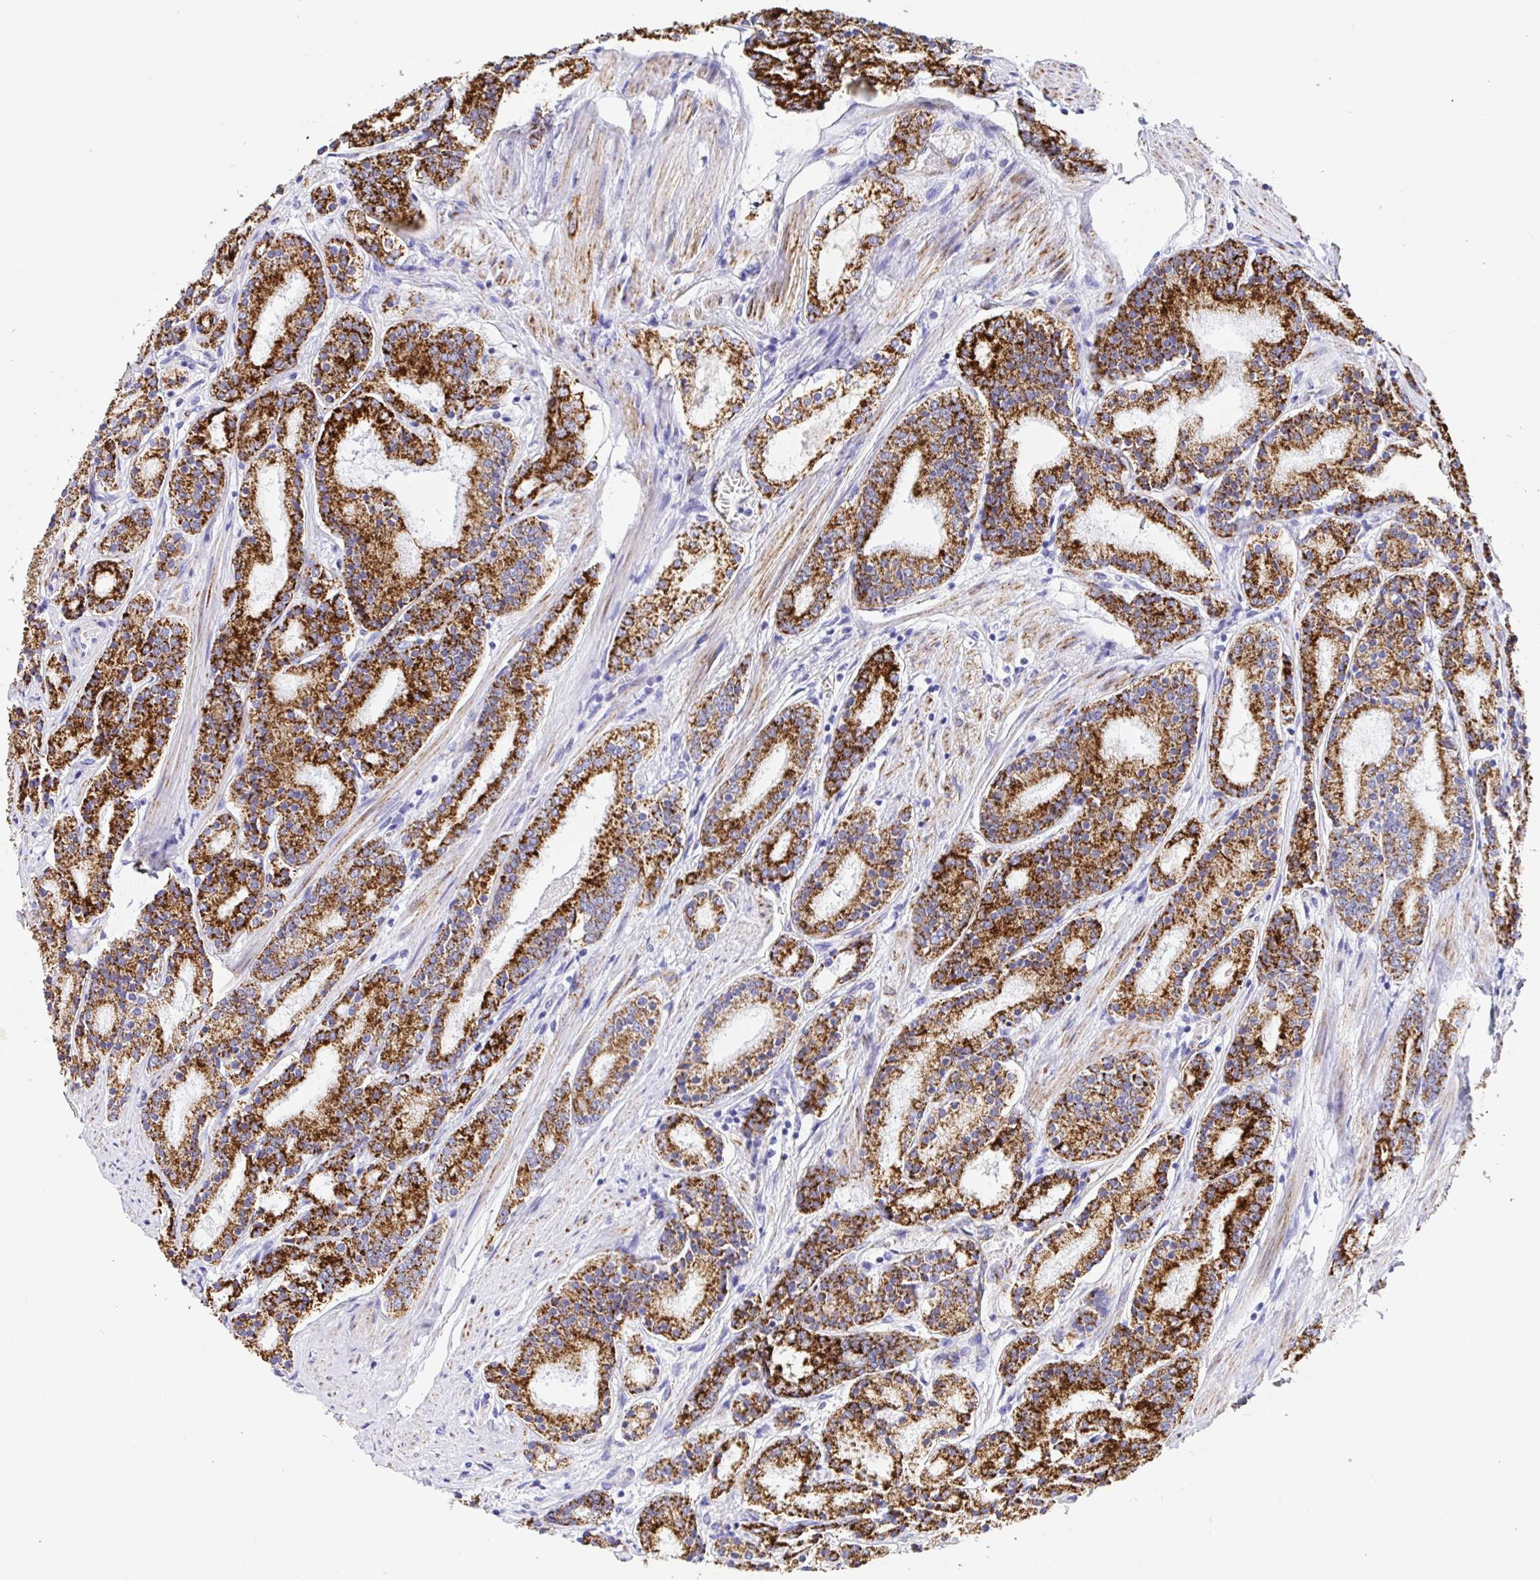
{"staining": {"intensity": "strong", "quantity": ">75%", "location": "cytoplasmic/membranous"}, "tissue": "prostate cancer", "cell_type": "Tumor cells", "image_type": "cancer", "snomed": [{"axis": "morphology", "description": "Adenocarcinoma, High grade"}, {"axis": "topography", "description": "Prostate"}], "caption": "The image demonstrates a brown stain indicating the presence of a protein in the cytoplasmic/membranous of tumor cells in prostate cancer (adenocarcinoma (high-grade)).", "gene": "MAOA", "patient": {"sex": "male", "age": 63}}